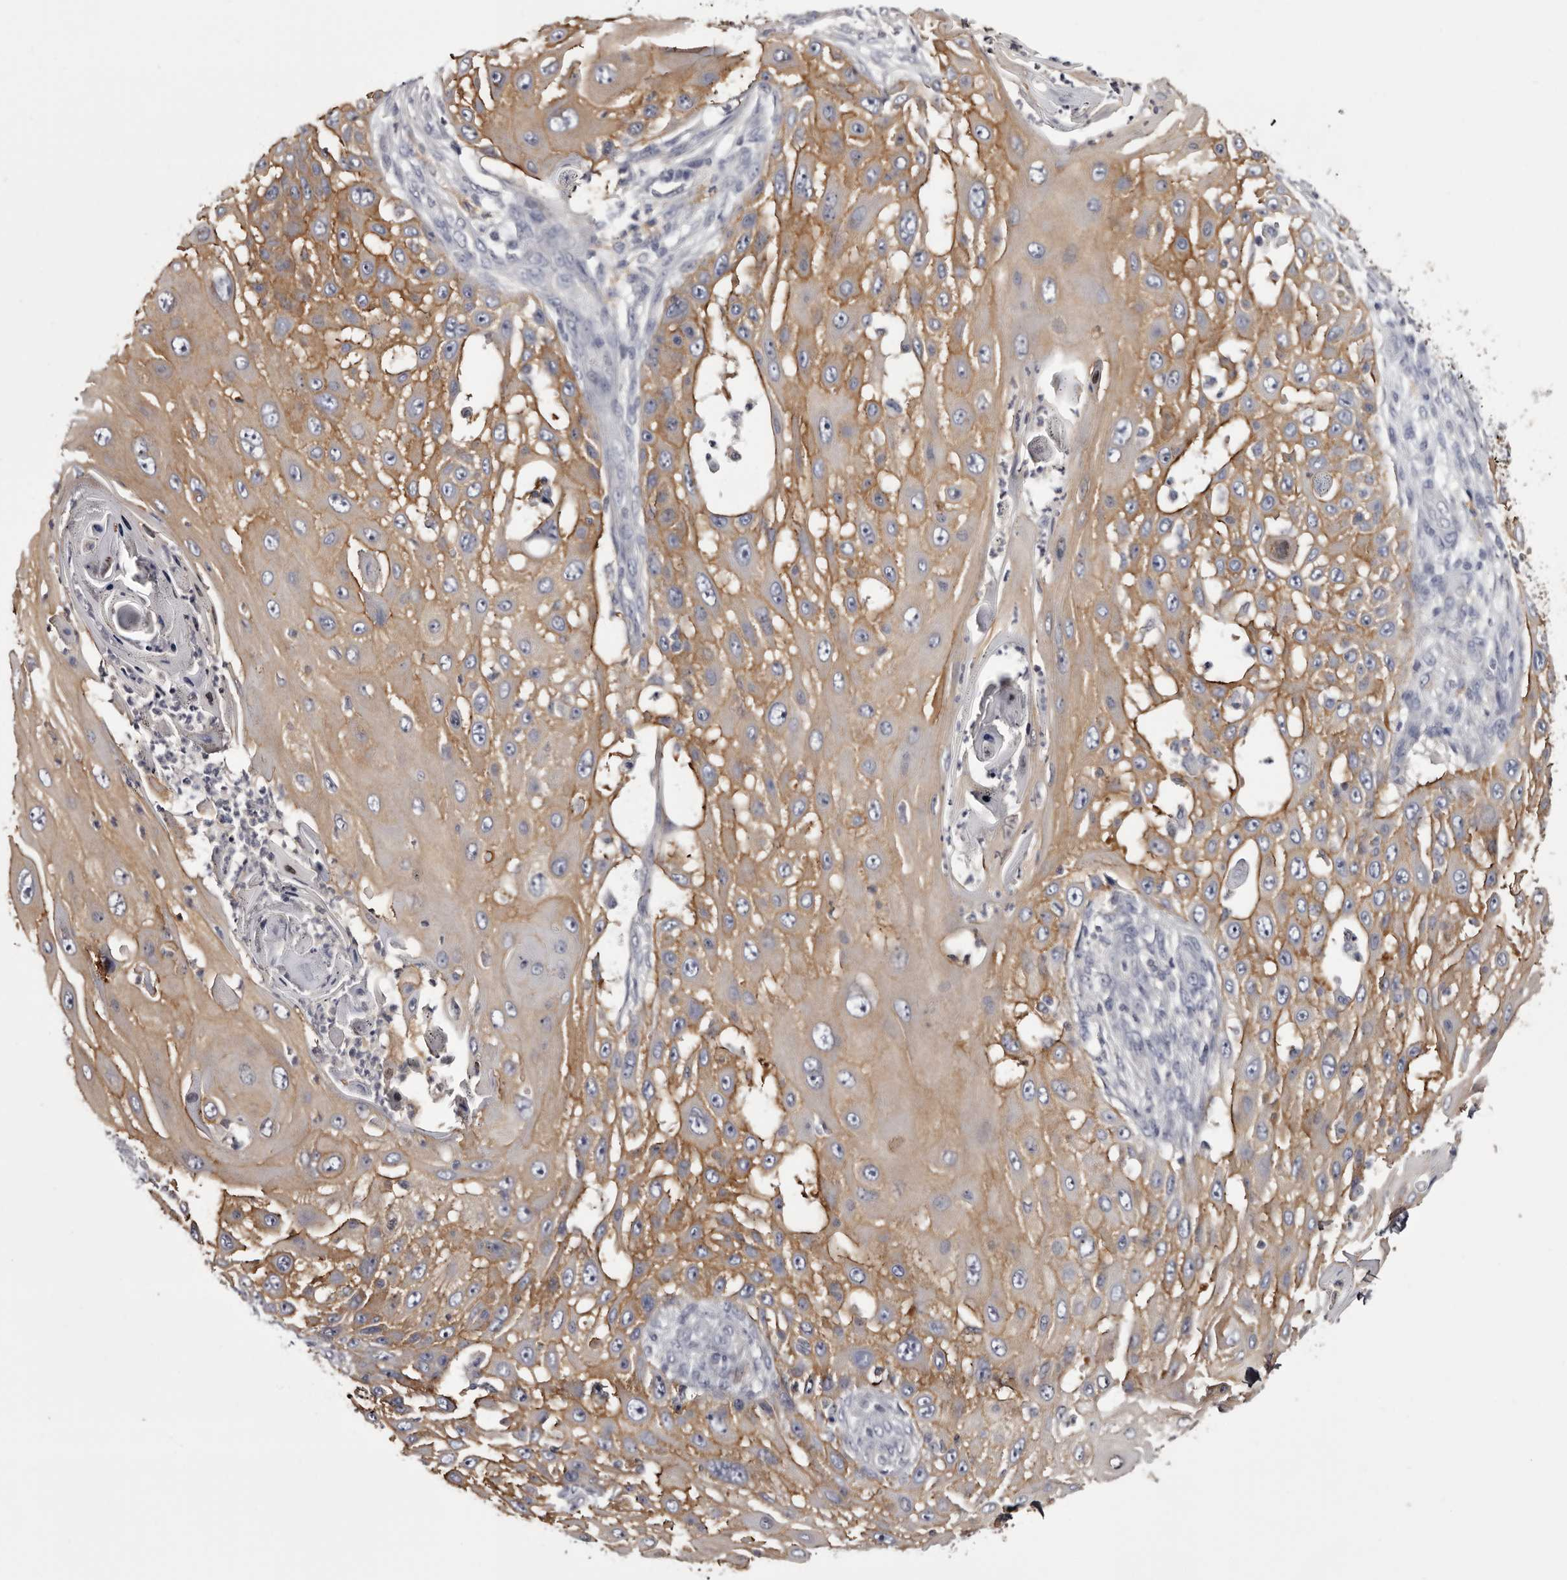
{"staining": {"intensity": "moderate", "quantity": ">75%", "location": "cytoplasmic/membranous"}, "tissue": "skin cancer", "cell_type": "Tumor cells", "image_type": "cancer", "snomed": [{"axis": "morphology", "description": "Squamous cell carcinoma, NOS"}, {"axis": "topography", "description": "Skin"}], "caption": "There is medium levels of moderate cytoplasmic/membranous staining in tumor cells of skin cancer (squamous cell carcinoma), as demonstrated by immunohistochemical staining (brown color).", "gene": "LAD1", "patient": {"sex": "female", "age": 44}}